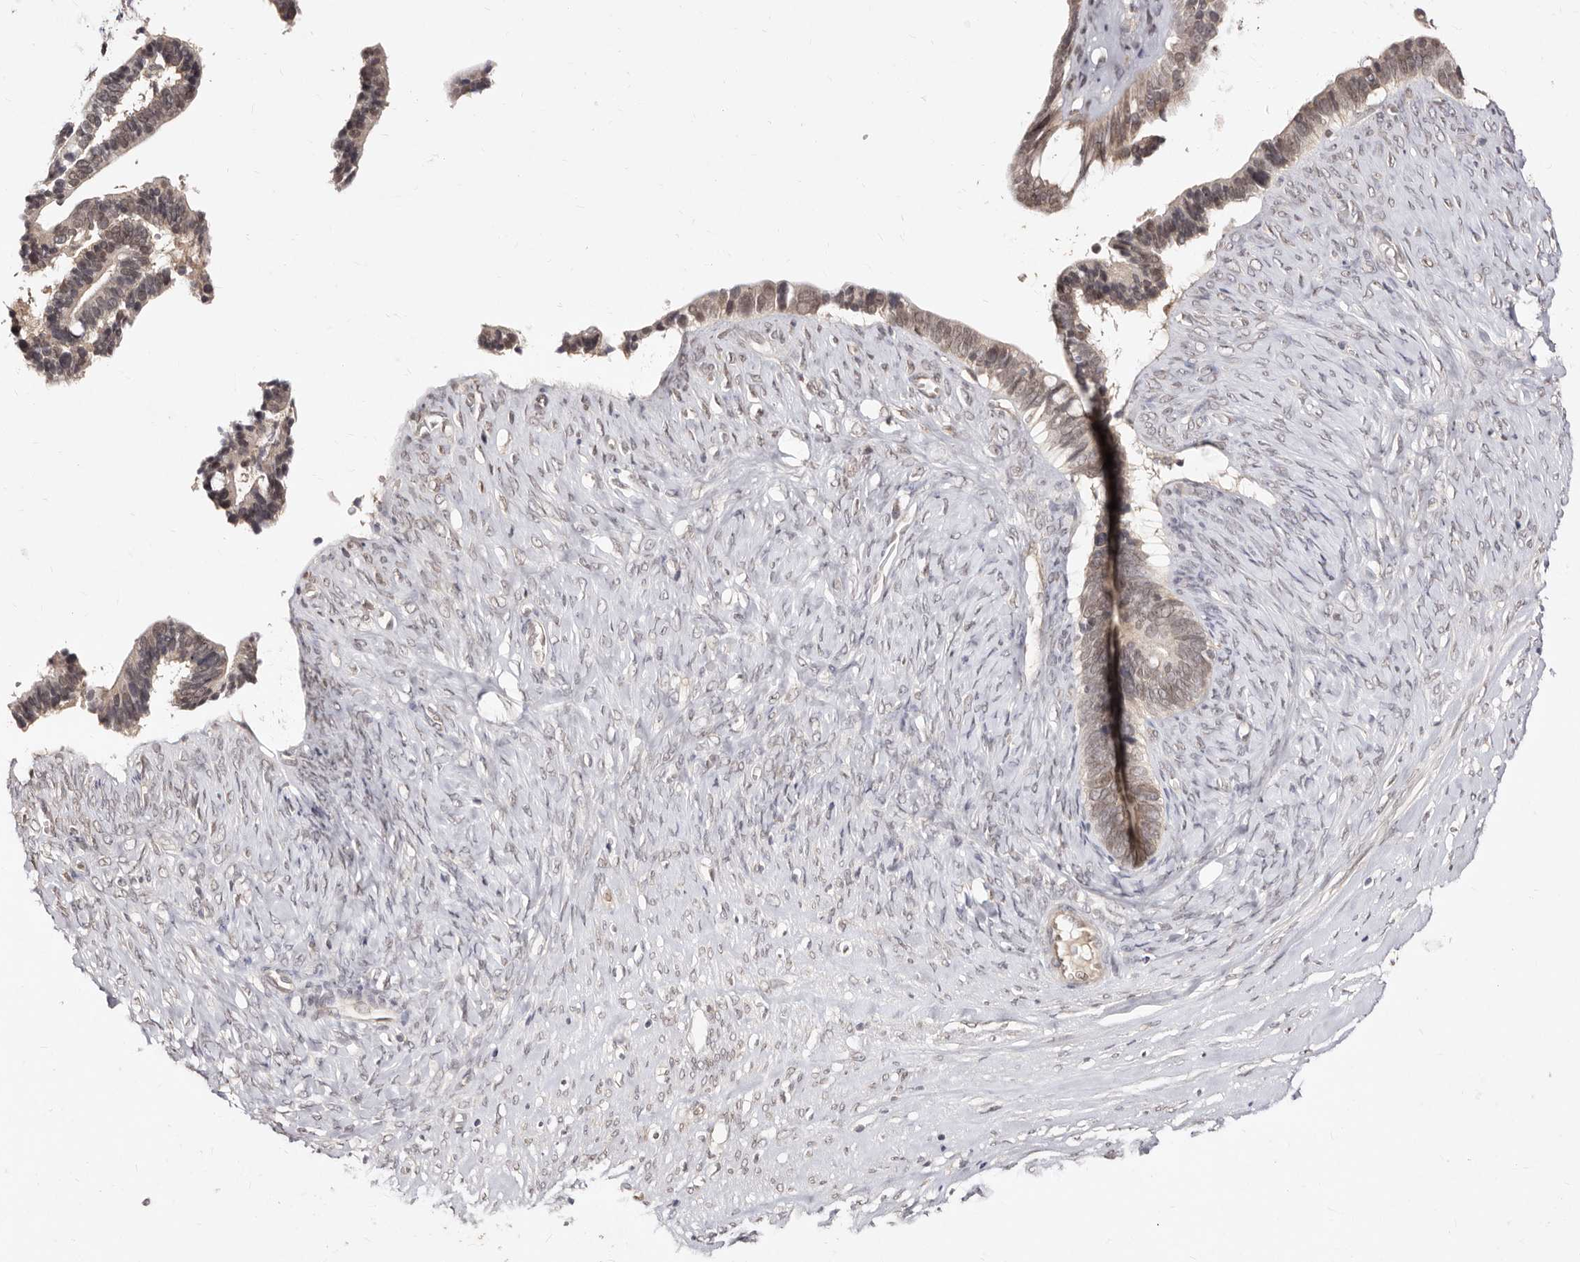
{"staining": {"intensity": "weak", "quantity": "25%-75%", "location": "nuclear"}, "tissue": "ovarian cancer", "cell_type": "Tumor cells", "image_type": "cancer", "snomed": [{"axis": "morphology", "description": "Cystadenocarcinoma, serous, NOS"}, {"axis": "topography", "description": "Ovary"}], "caption": "Protein expression analysis of ovarian cancer demonstrates weak nuclear positivity in about 25%-75% of tumor cells. (brown staining indicates protein expression, while blue staining denotes nuclei).", "gene": "LCORL", "patient": {"sex": "female", "age": 56}}